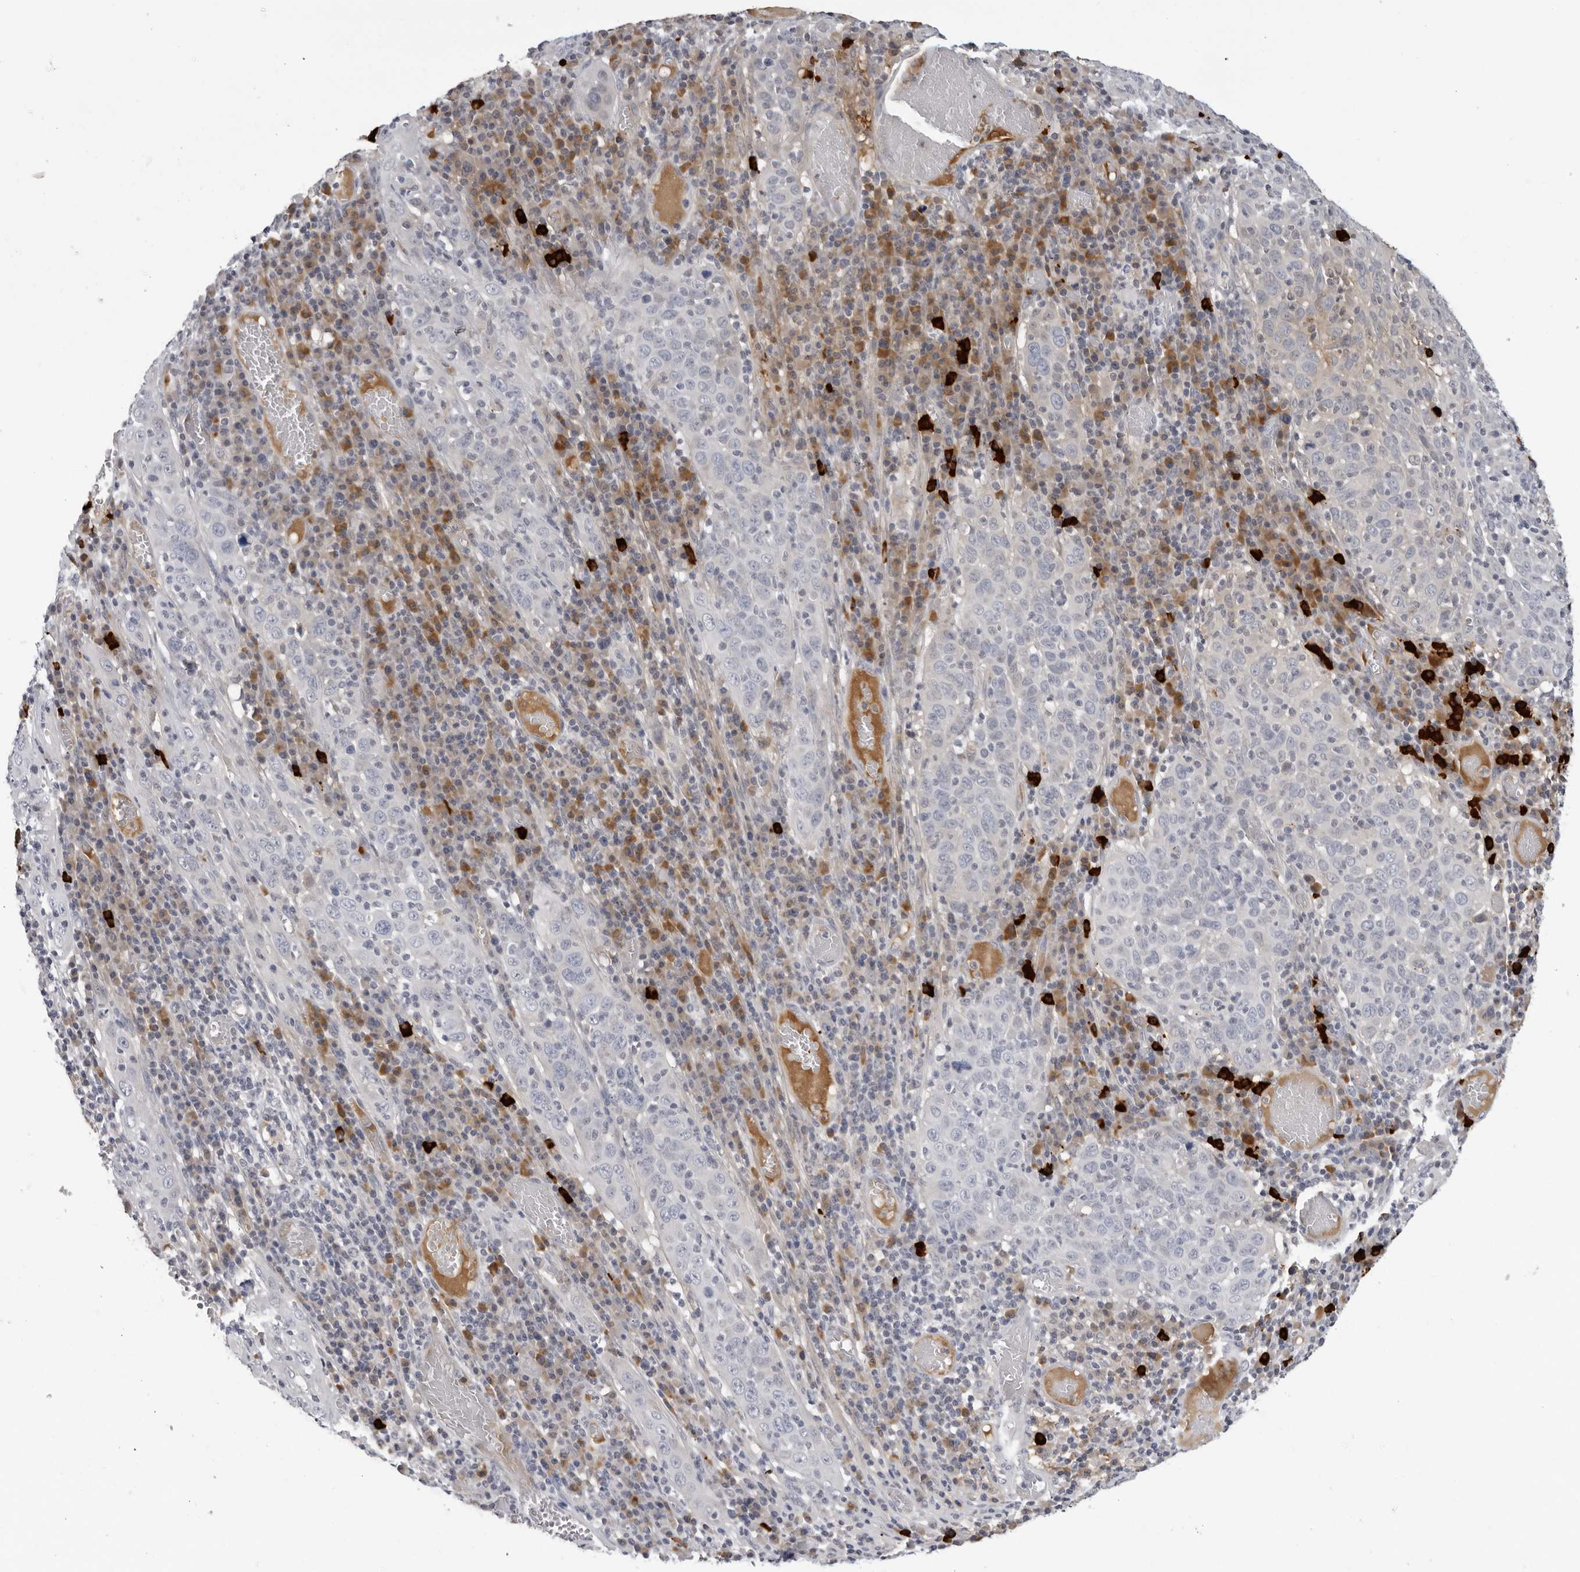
{"staining": {"intensity": "negative", "quantity": "none", "location": "none"}, "tissue": "cervical cancer", "cell_type": "Tumor cells", "image_type": "cancer", "snomed": [{"axis": "morphology", "description": "Squamous cell carcinoma, NOS"}, {"axis": "topography", "description": "Cervix"}], "caption": "DAB immunohistochemical staining of human squamous cell carcinoma (cervical) exhibits no significant staining in tumor cells.", "gene": "ZNF502", "patient": {"sex": "female", "age": 46}}